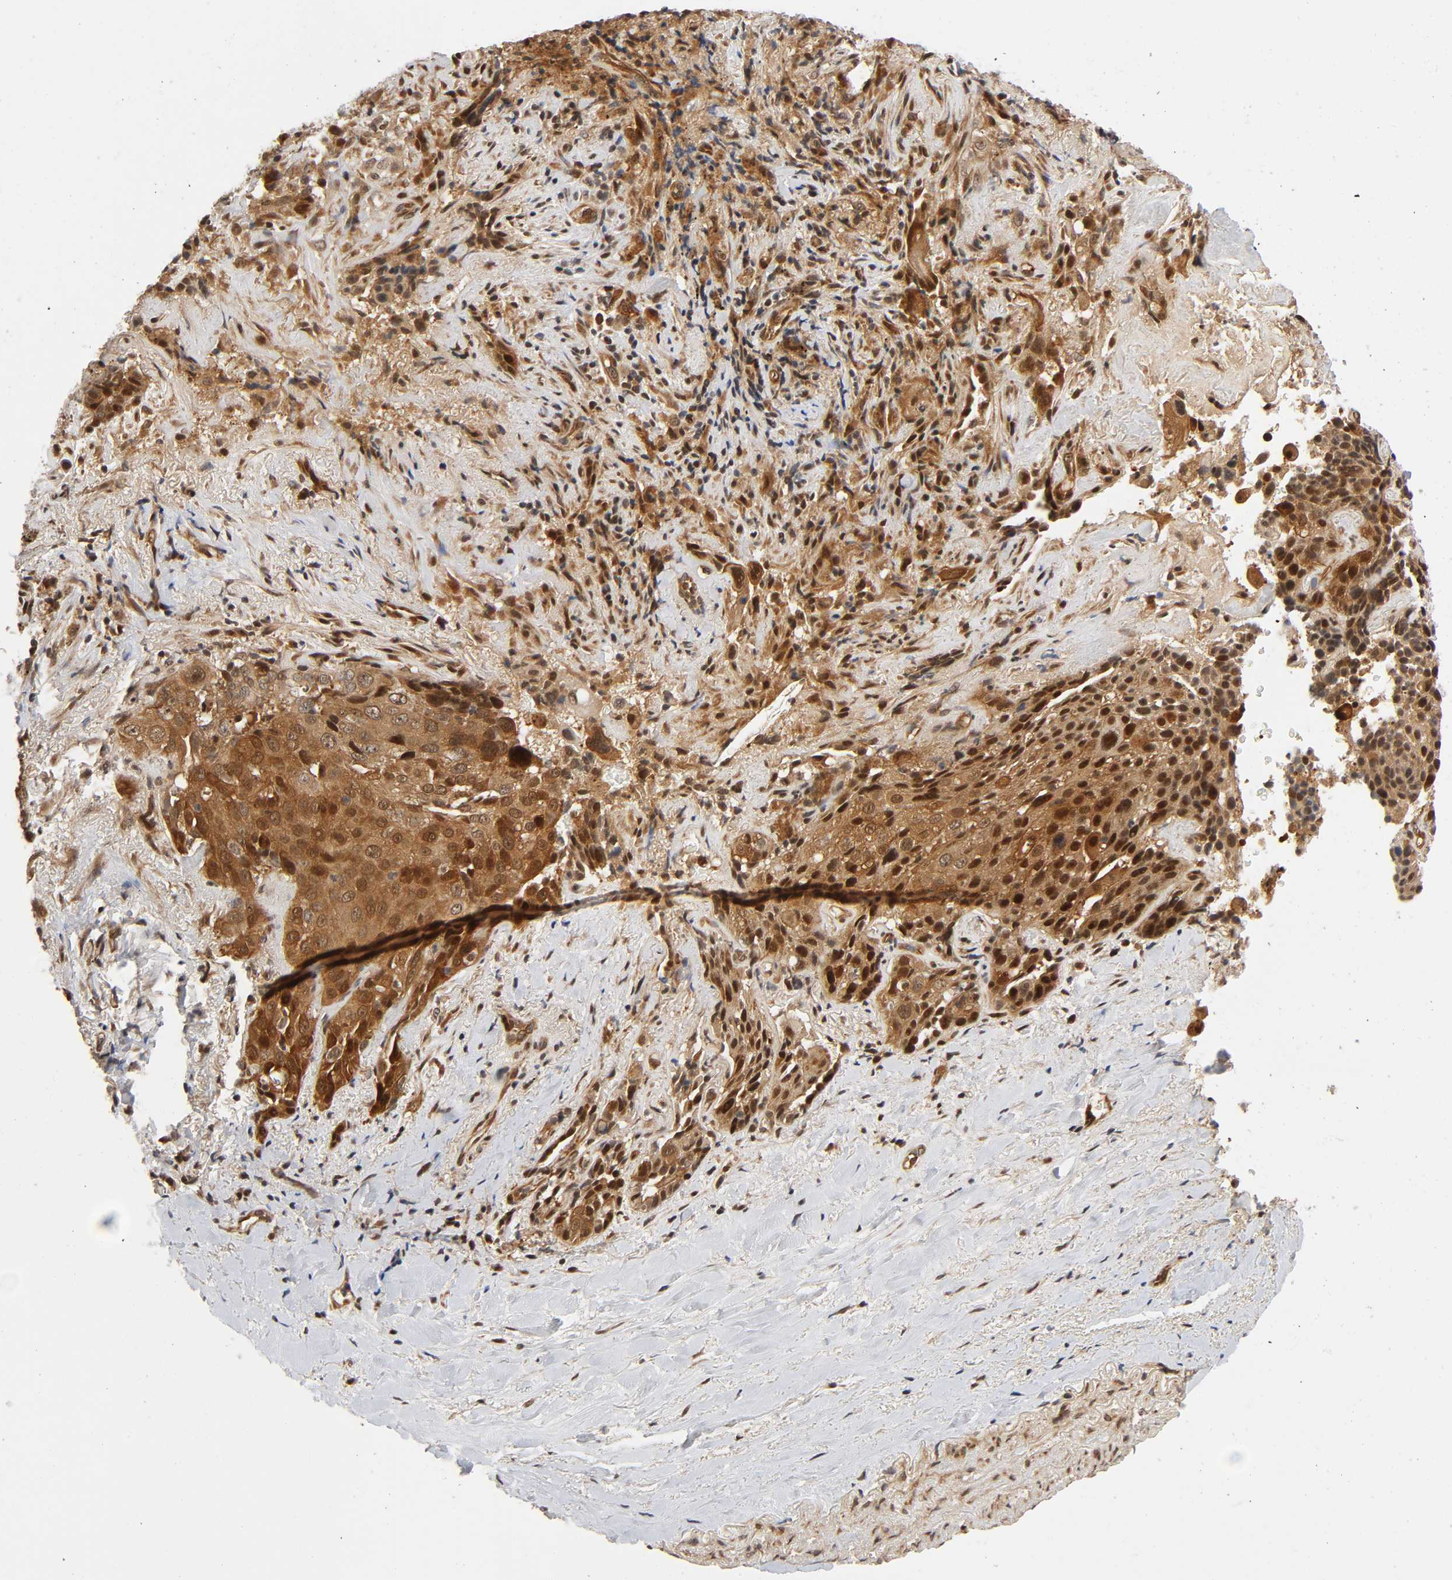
{"staining": {"intensity": "moderate", "quantity": ">75%", "location": "cytoplasmic/membranous,nuclear"}, "tissue": "lung cancer", "cell_type": "Tumor cells", "image_type": "cancer", "snomed": [{"axis": "morphology", "description": "Squamous cell carcinoma, NOS"}, {"axis": "topography", "description": "Lung"}], "caption": "Lung cancer (squamous cell carcinoma) stained for a protein (brown) exhibits moderate cytoplasmic/membranous and nuclear positive staining in approximately >75% of tumor cells.", "gene": "IQCJ-SCHIP1", "patient": {"sex": "male", "age": 54}}